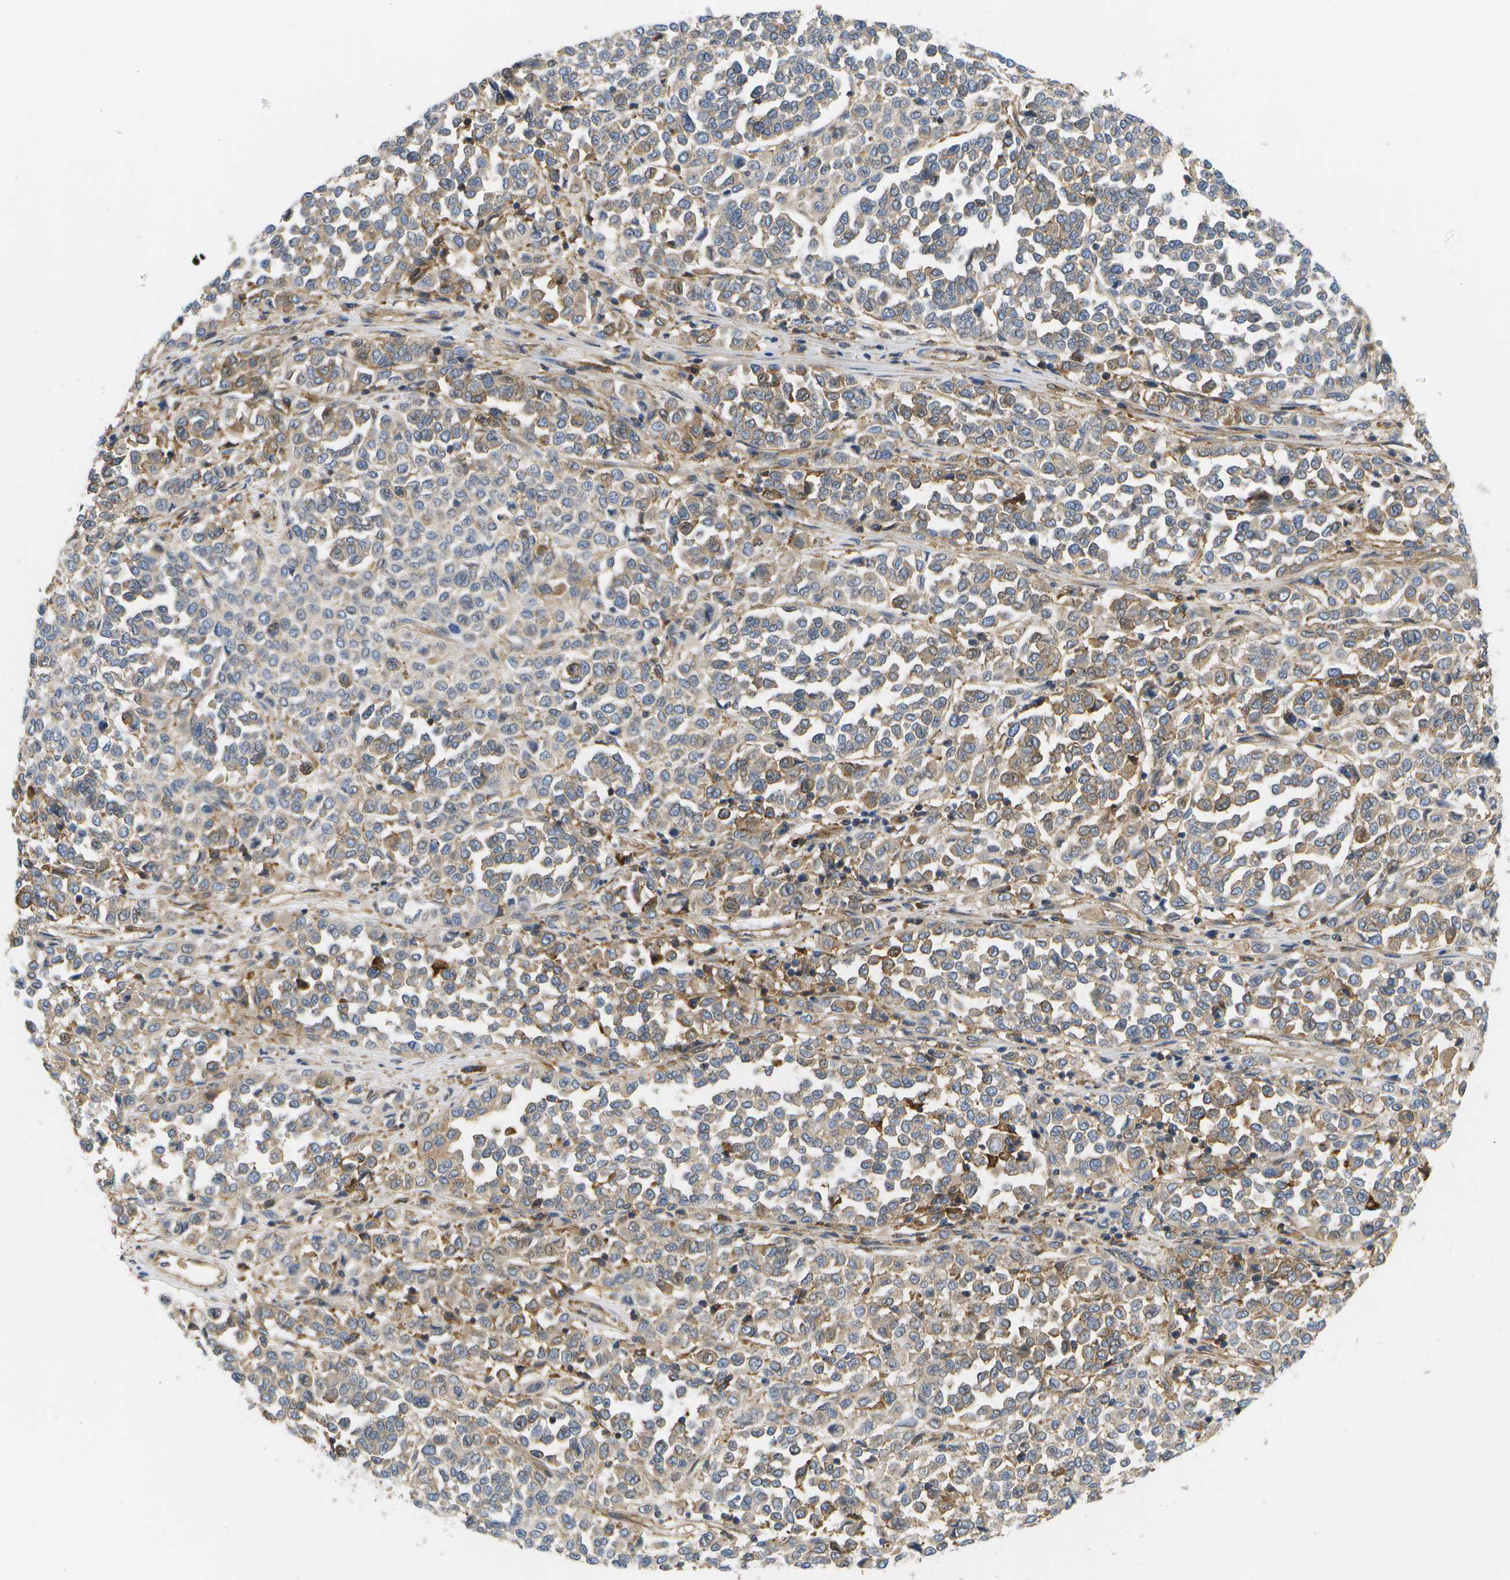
{"staining": {"intensity": "weak", "quantity": ">75%", "location": "cytoplasmic/membranous"}, "tissue": "melanoma", "cell_type": "Tumor cells", "image_type": "cancer", "snomed": [{"axis": "morphology", "description": "Malignant melanoma, Metastatic site"}, {"axis": "topography", "description": "Pancreas"}], "caption": "Immunohistochemical staining of melanoma shows weak cytoplasmic/membranous protein positivity in about >75% of tumor cells.", "gene": "BST2", "patient": {"sex": "female", "age": 30}}